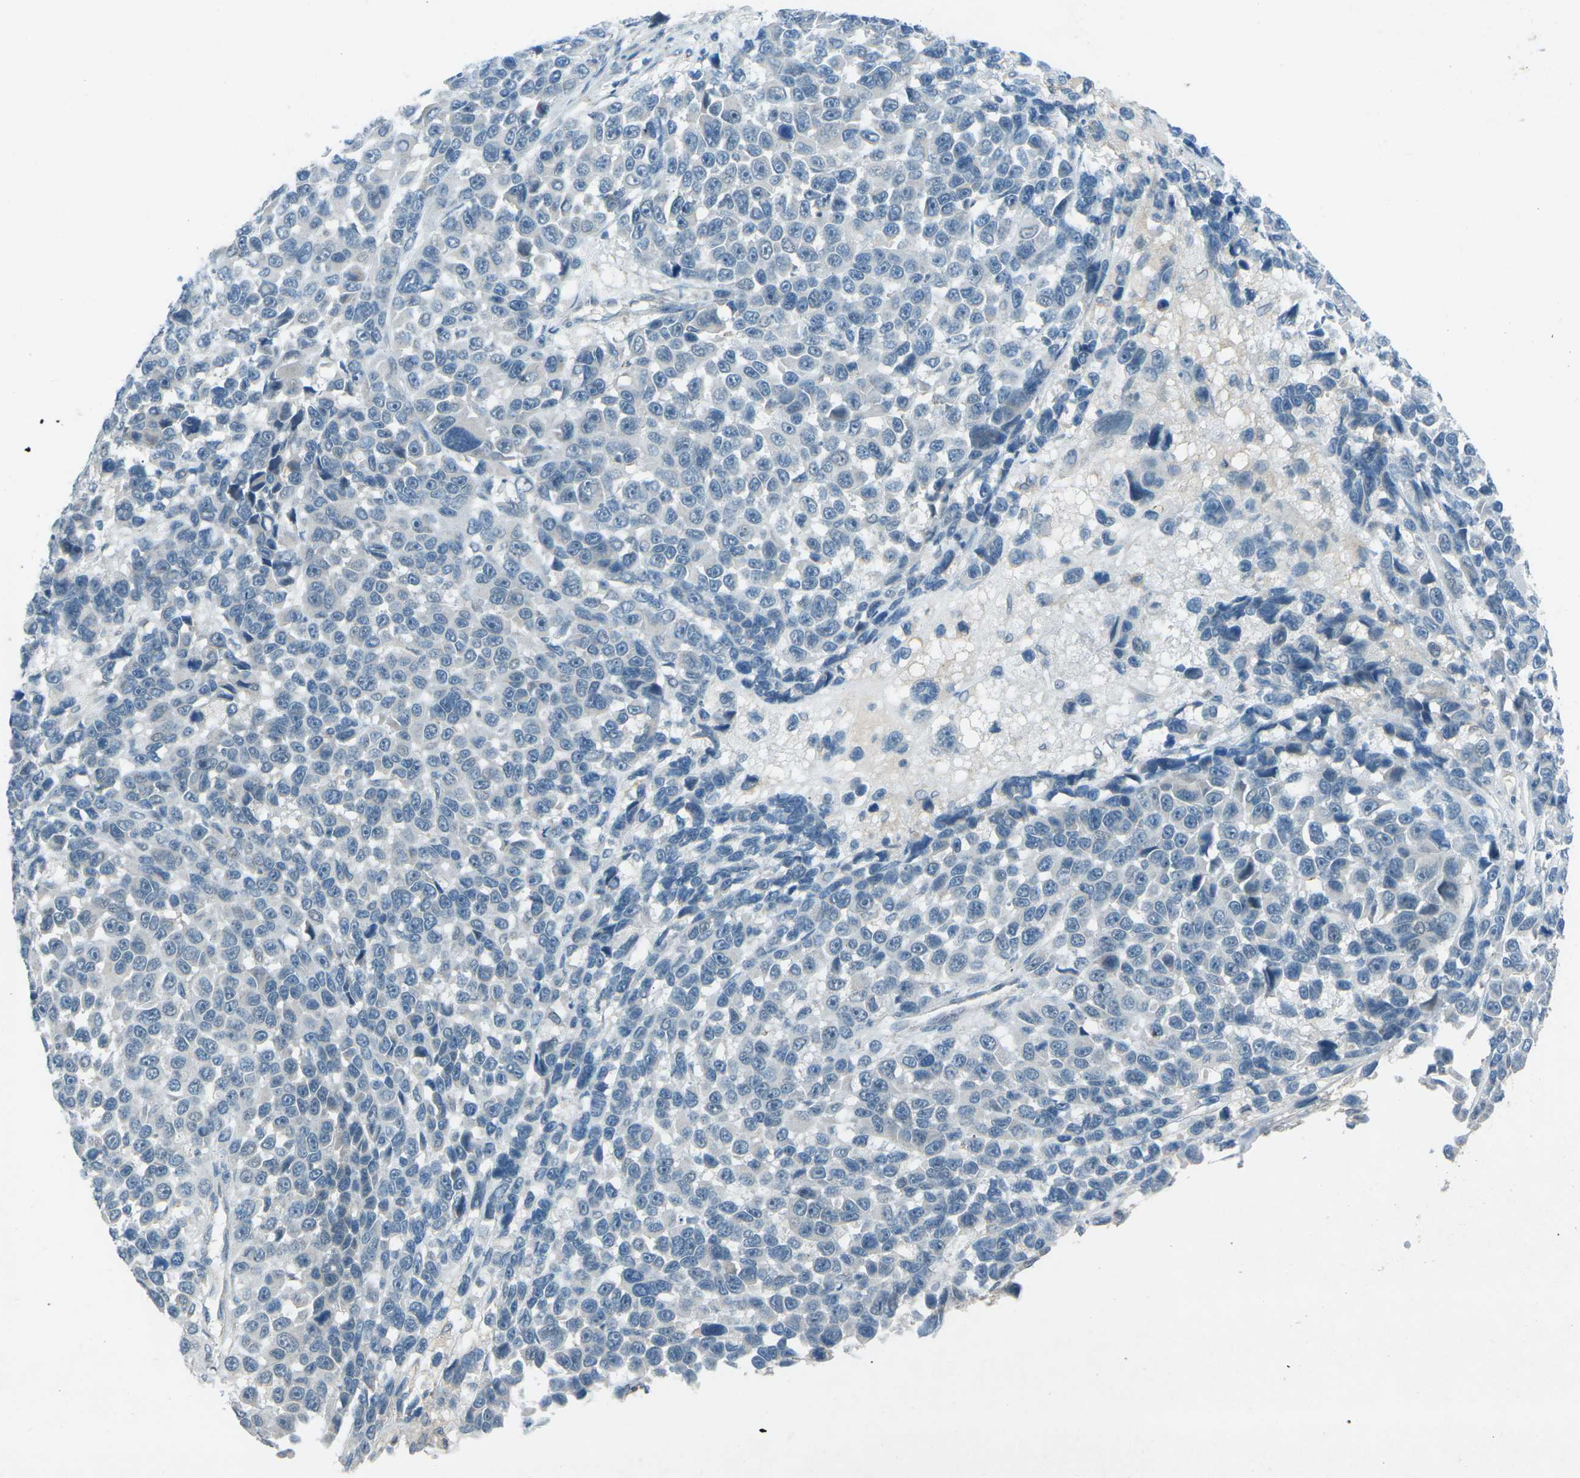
{"staining": {"intensity": "negative", "quantity": "none", "location": "none"}, "tissue": "melanoma", "cell_type": "Tumor cells", "image_type": "cancer", "snomed": [{"axis": "morphology", "description": "Malignant melanoma, NOS"}, {"axis": "topography", "description": "Skin"}], "caption": "Malignant melanoma stained for a protein using IHC exhibits no staining tumor cells.", "gene": "PRKCA", "patient": {"sex": "male", "age": 53}}